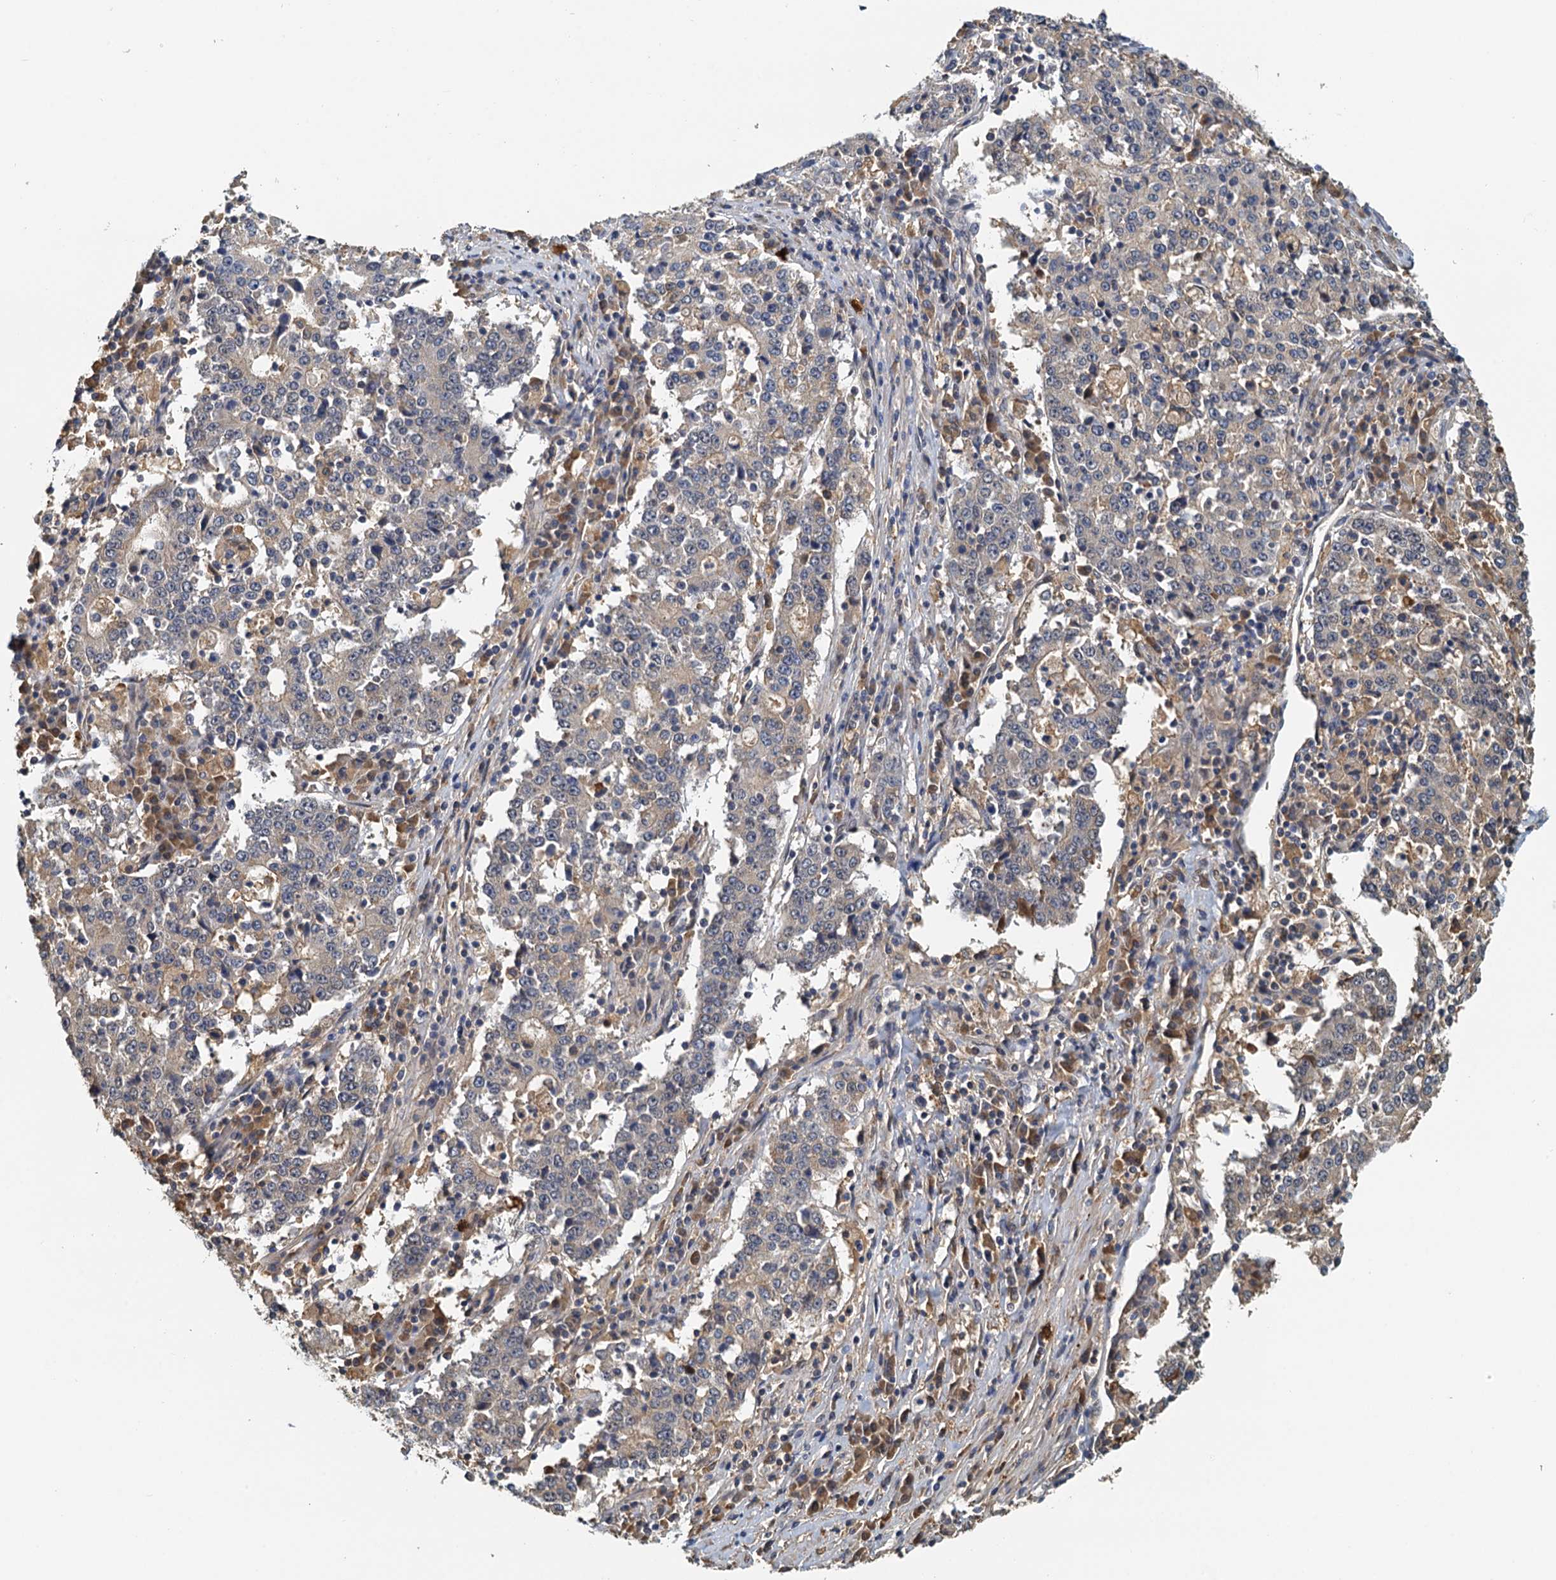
{"staining": {"intensity": "weak", "quantity": "<25%", "location": "cytoplasmic/membranous"}, "tissue": "stomach cancer", "cell_type": "Tumor cells", "image_type": "cancer", "snomed": [{"axis": "morphology", "description": "Adenocarcinoma, NOS"}, {"axis": "topography", "description": "Stomach"}], "caption": "A micrograph of human stomach cancer is negative for staining in tumor cells. Nuclei are stained in blue.", "gene": "UBL7", "patient": {"sex": "male", "age": 59}}